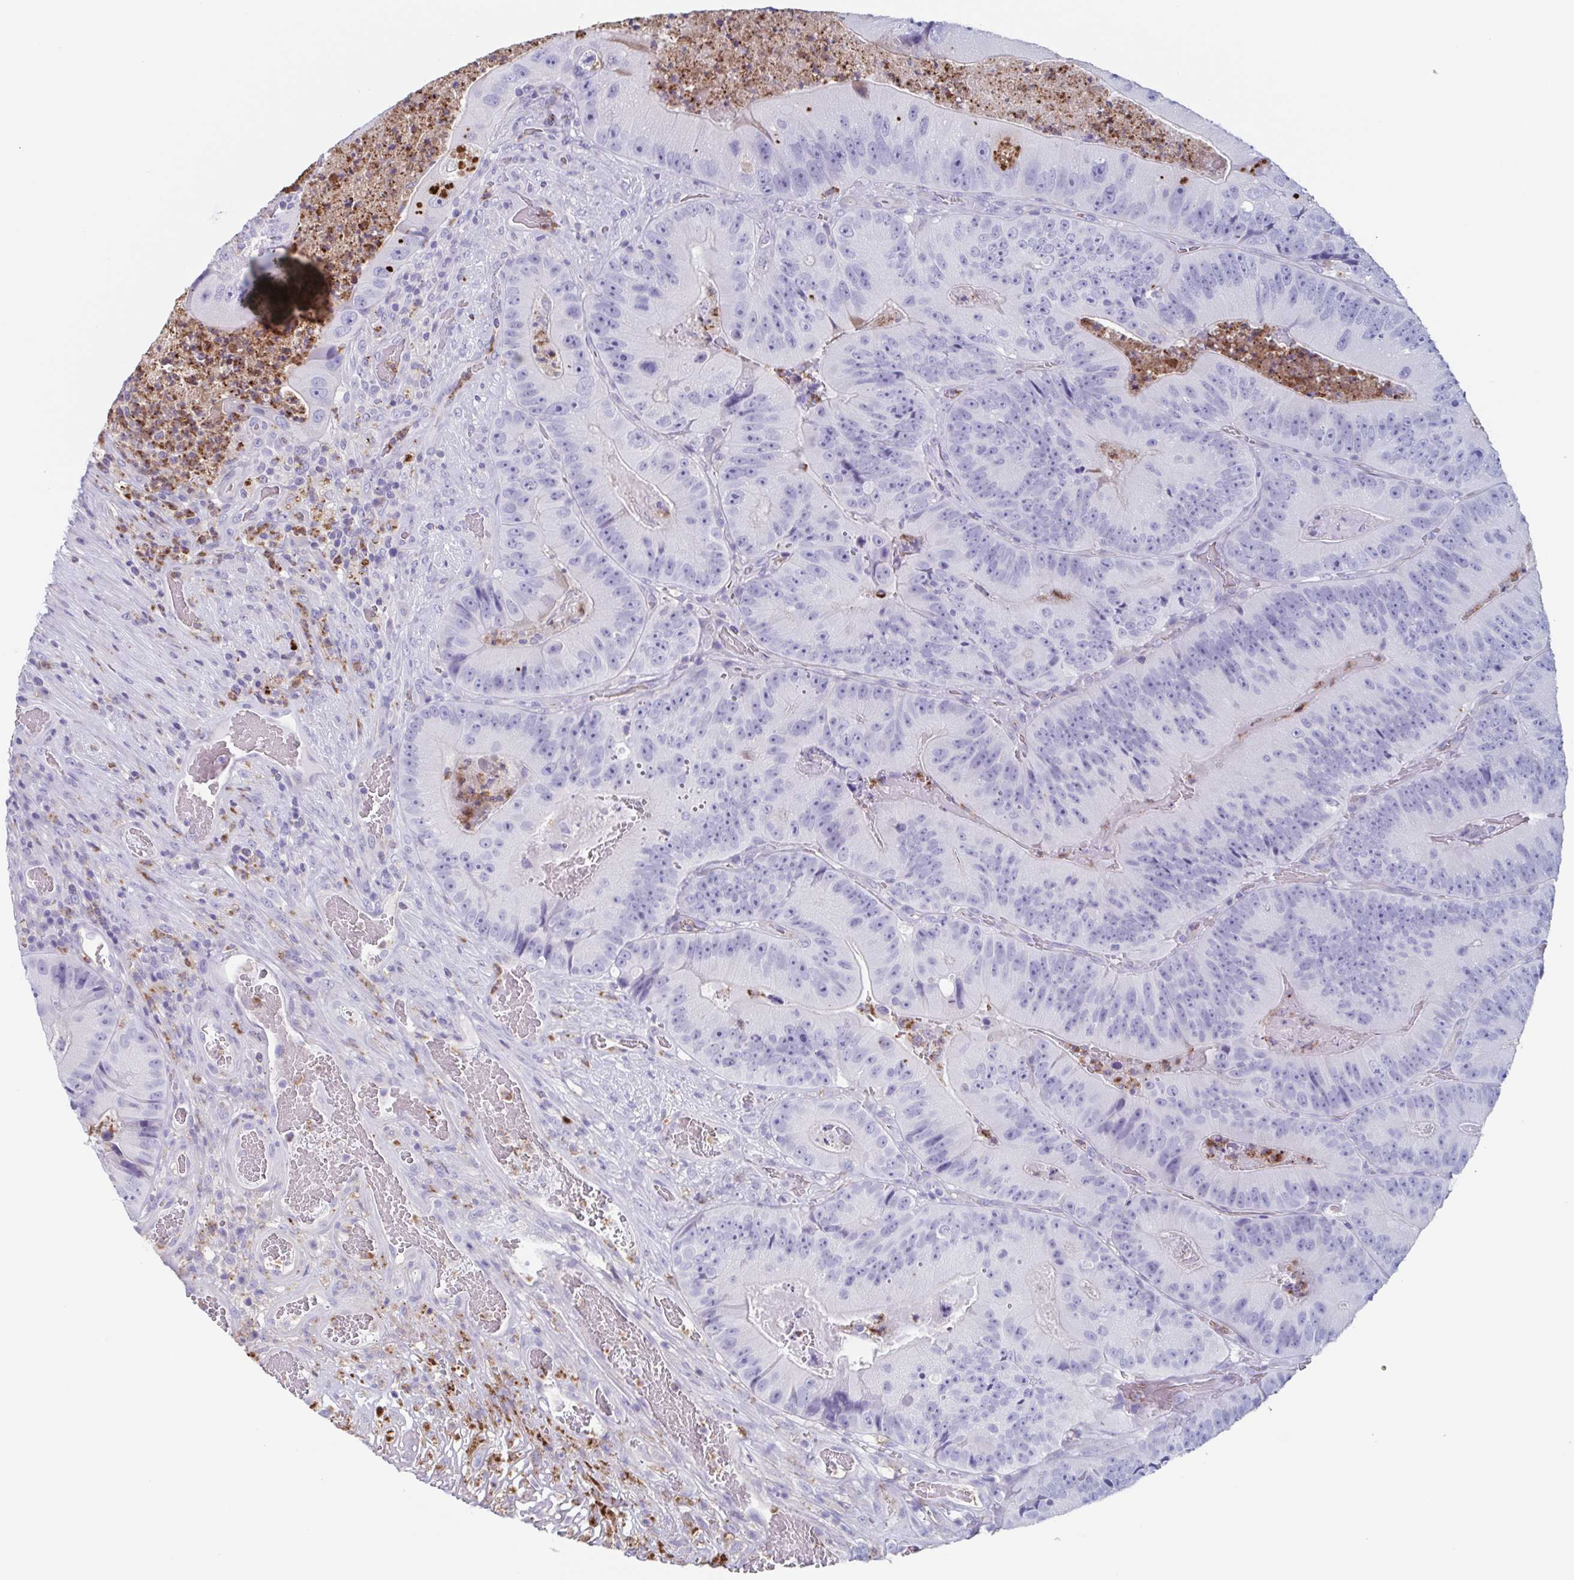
{"staining": {"intensity": "negative", "quantity": "none", "location": "none"}, "tissue": "colorectal cancer", "cell_type": "Tumor cells", "image_type": "cancer", "snomed": [{"axis": "morphology", "description": "Adenocarcinoma, NOS"}, {"axis": "topography", "description": "Colon"}], "caption": "IHC histopathology image of neoplastic tissue: human colorectal adenocarcinoma stained with DAB (3,3'-diaminobenzidine) reveals no significant protein expression in tumor cells.", "gene": "BPI", "patient": {"sex": "female", "age": 86}}